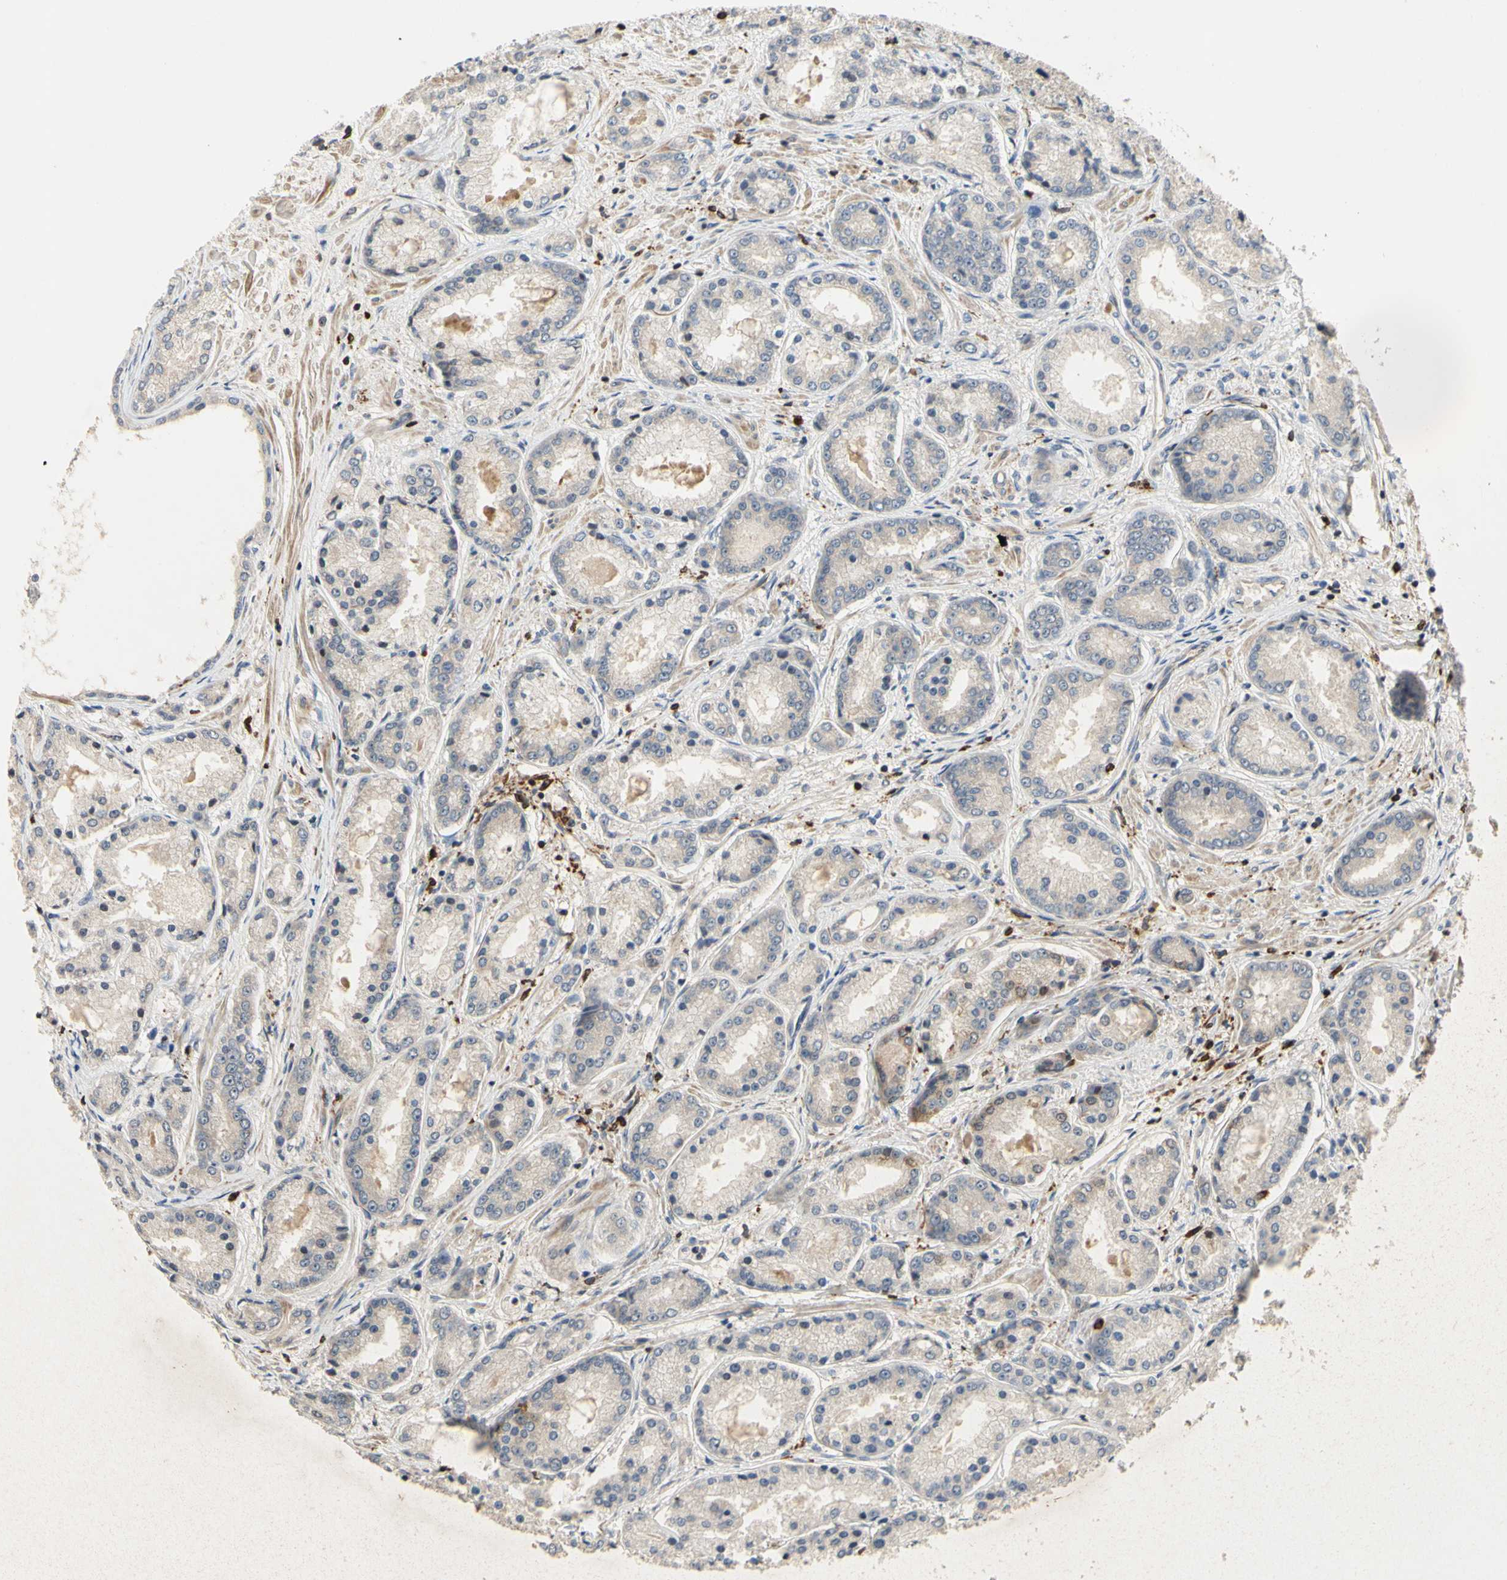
{"staining": {"intensity": "negative", "quantity": "none", "location": "none"}, "tissue": "prostate cancer", "cell_type": "Tumor cells", "image_type": "cancer", "snomed": [{"axis": "morphology", "description": "Adenocarcinoma, High grade"}, {"axis": "topography", "description": "Prostate"}], "caption": "Prostate cancer stained for a protein using immunohistochemistry exhibits no staining tumor cells.", "gene": "PLXNA2", "patient": {"sex": "male", "age": 59}}